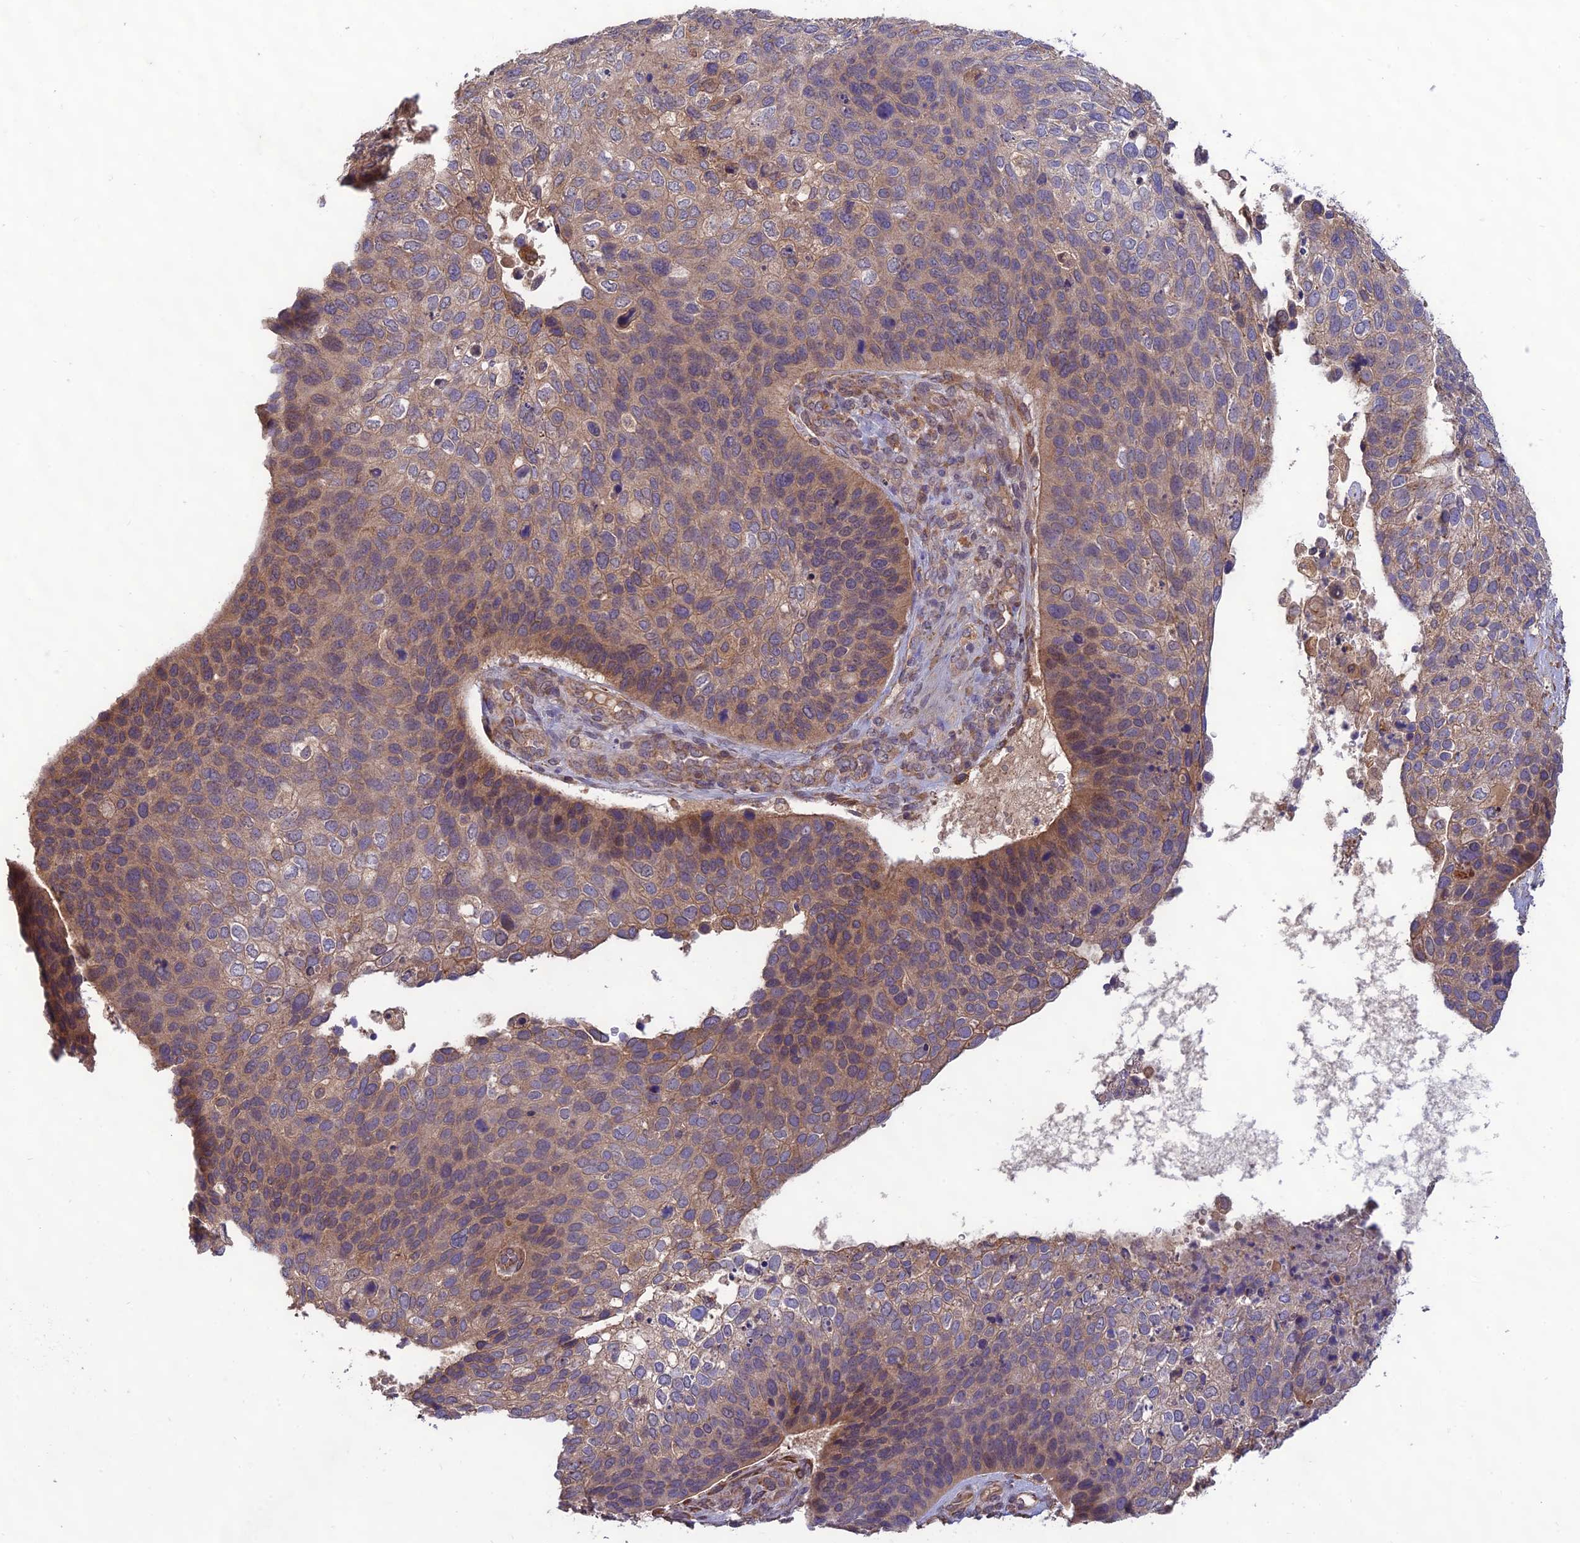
{"staining": {"intensity": "moderate", "quantity": ">75%", "location": "cytoplasmic/membranous"}, "tissue": "skin cancer", "cell_type": "Tumor cells", "image_type": "cancer", "snomed": [{"axis": "morphology", "description": "Basal cell carcinoma"}, {"axis": "topography", "description": "Skin"}], "caption": "This micrograph shows immunohistochemistry (IHC) staining of human skin cancer, with medium moderate cytoplasmic/membranous expression in approximately >75% of tumor cells.", "gene": "MRNIP", "patient": {"sex": "female", "age": 74}}